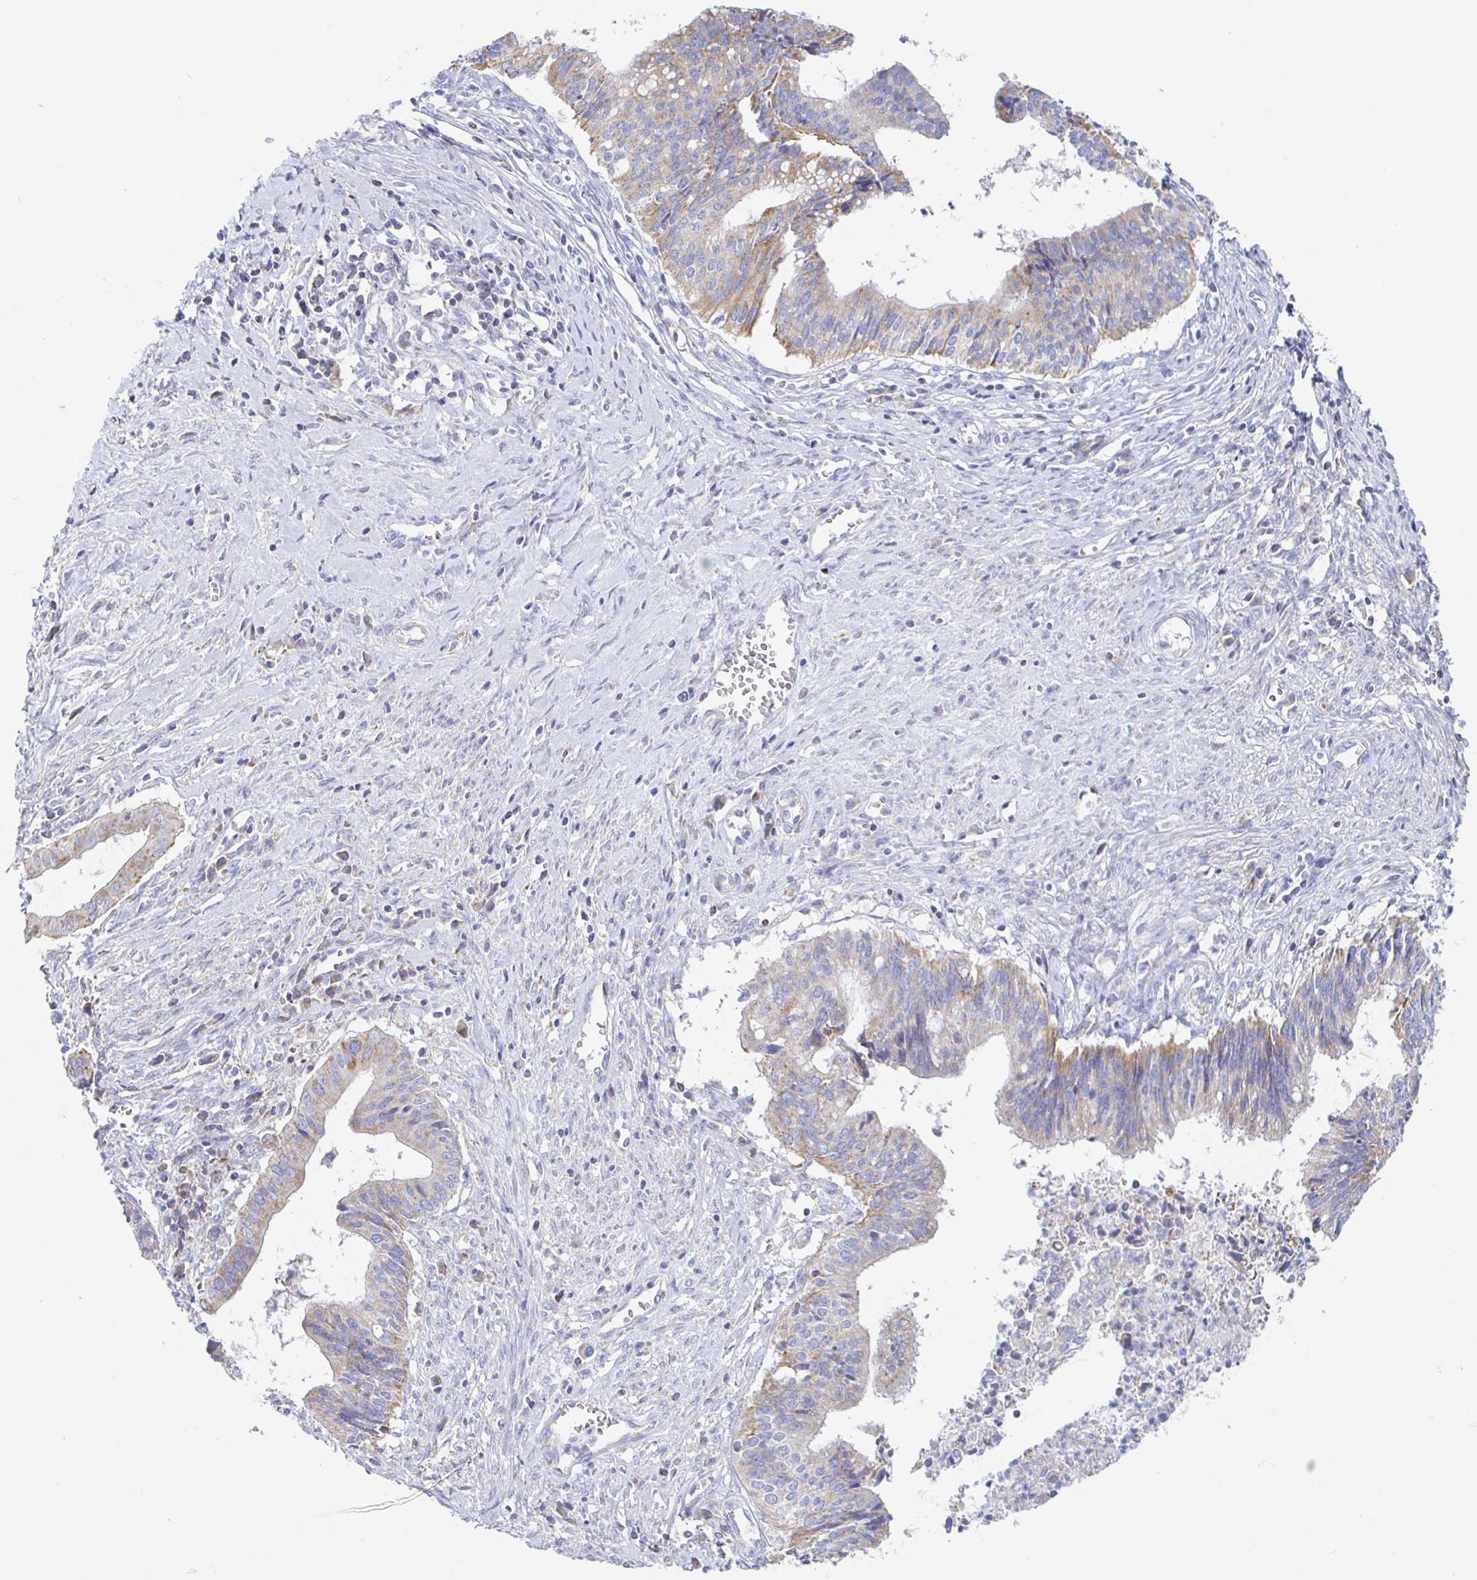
{"staining": {"intensity": "weak", "quantity": "25%-75%", "location": "cytoplasmic/membranous"}, "tissue": "cervical cancer", "cell_type": "Tumor cells", "image_type": "cancer", "snomed": [{"axis": "morphology", "description": "Adenocarcinoma, NOS"}, {"axis": "topography", "description": "Cervix"}], "caption": "There is low levels of weak cytoplasmic/membranous staining in tumor cells of cervical adenocarcinoma, as demonstrated by immunohistochemical staining (brown color).", "gene": "SYNGR4", "patient": {"sex": "female", "age": 44}}